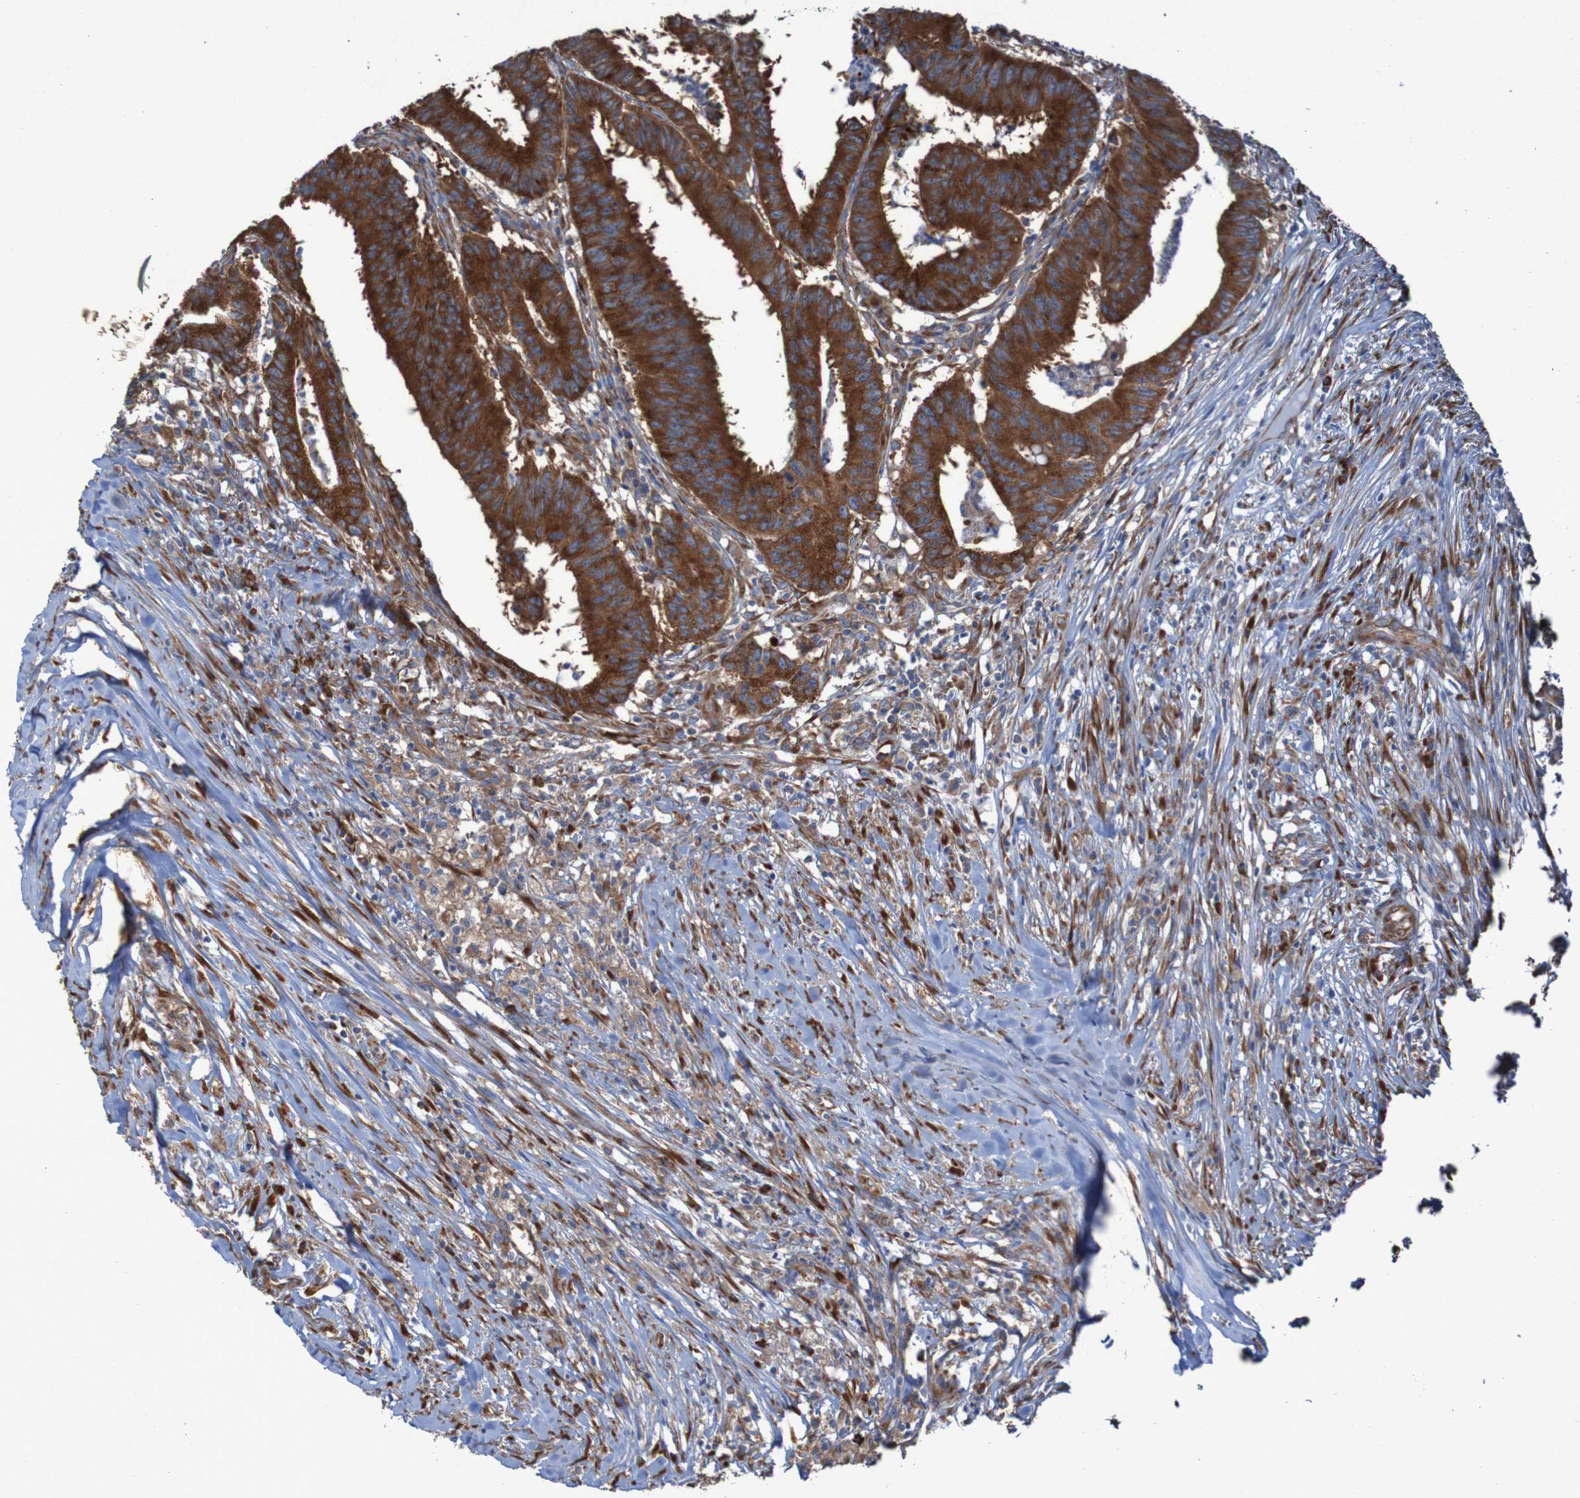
{"staining": {"intensity": "strong", "quantity": ">75%", "location": "cytoplasmic/membranous"}, "tissue": "colorectal cancer", "cell_type": "Tumor cells", "image_type": "cancer", "snomed": [{"axis": "morphology", "description": "Adenocarcinoma, NOS"}, {"axis": "topography", "description": "Colon"}], "caption": "Colorectal adenocarcinoma was stained to show a protein in brown. There is high levels of strong cytoplasmic/membranous positivity in approximately >75% of tumor cells.", "gene": "RPL10", "patient": {"sex": "male", "age": 45}}